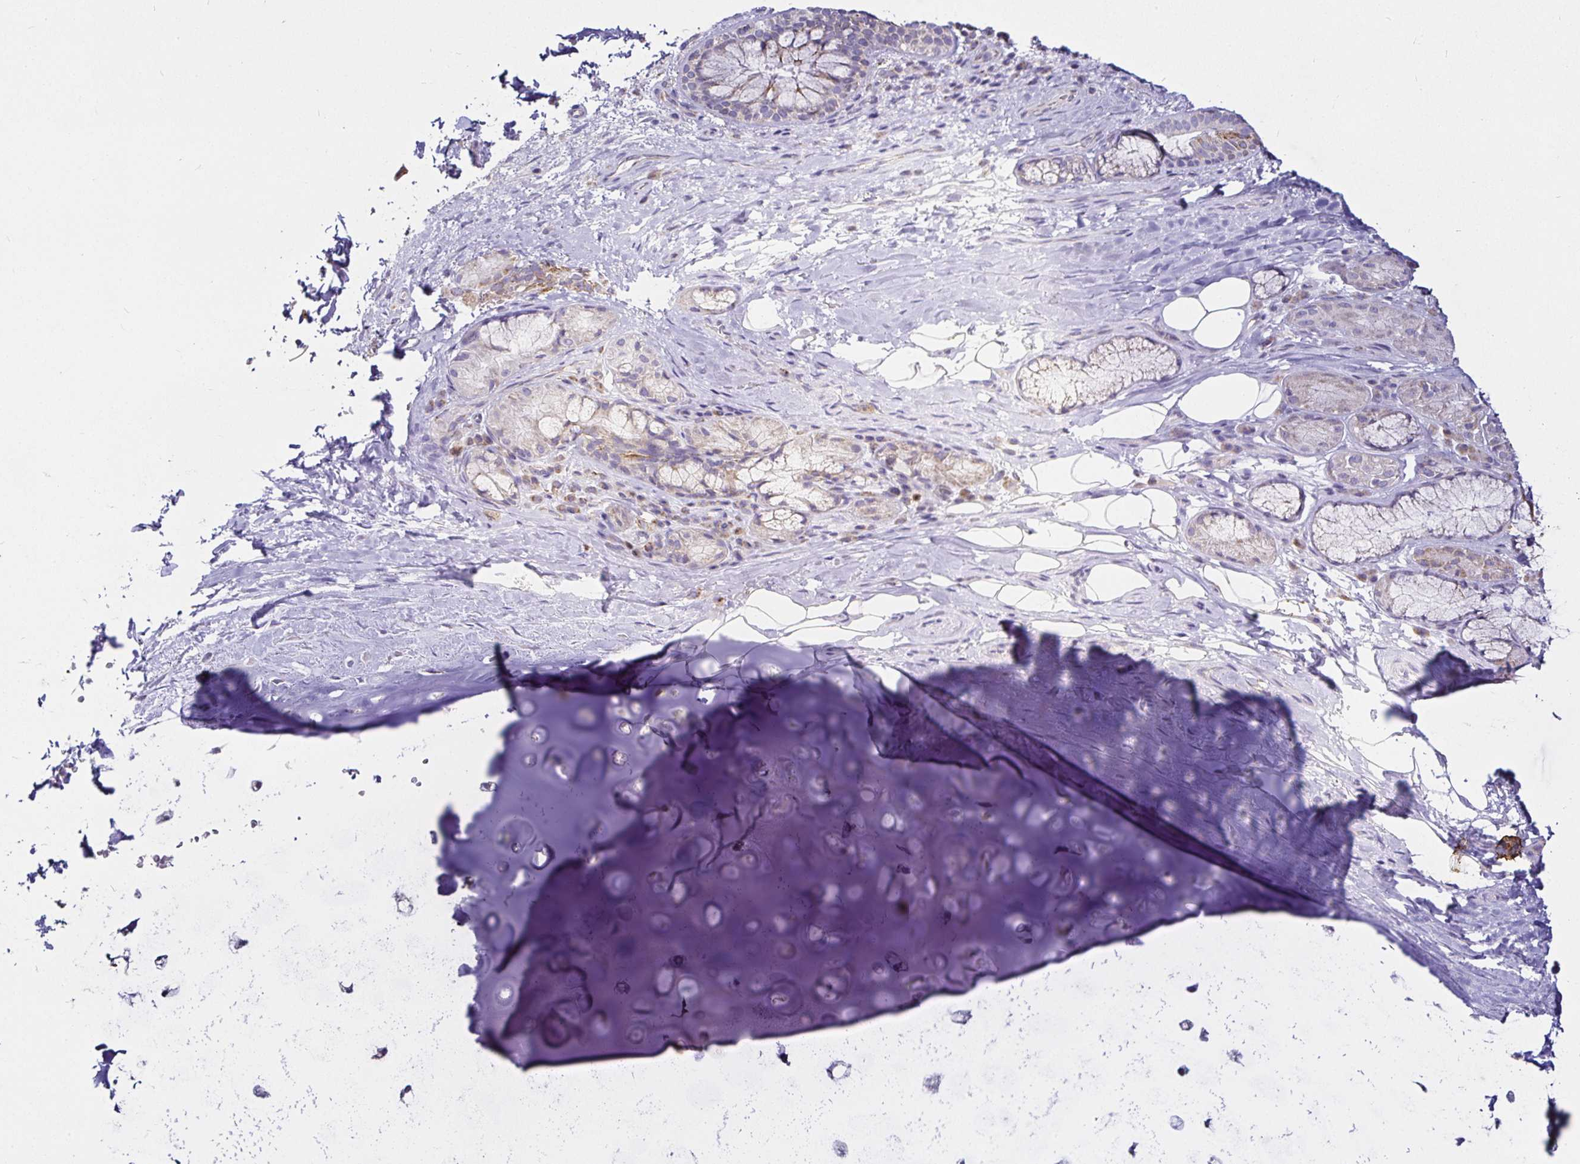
{"staining": {"intensity": "negative", "quantity": "none", "location": "none"}, "tissue": "adipose tissue", "cell_type": "Adipocytes", "image_type": "normal", "snomed": [{"axis": "morphology", "description": "Normal tissue, NOS"}, {"axis": "topography", "description": "Cartilage tissue"}, {"axis": "topography", "description": "Bronchus"}], "caption": "DAB immunohistochemical staining of normal human adipose tissue exhibits no significant expression in adipocytes. (IHC, brightfield microscopy, high magnification).", "gene": "PGAM2", "patient": {"sex": "male", "age": 64}}